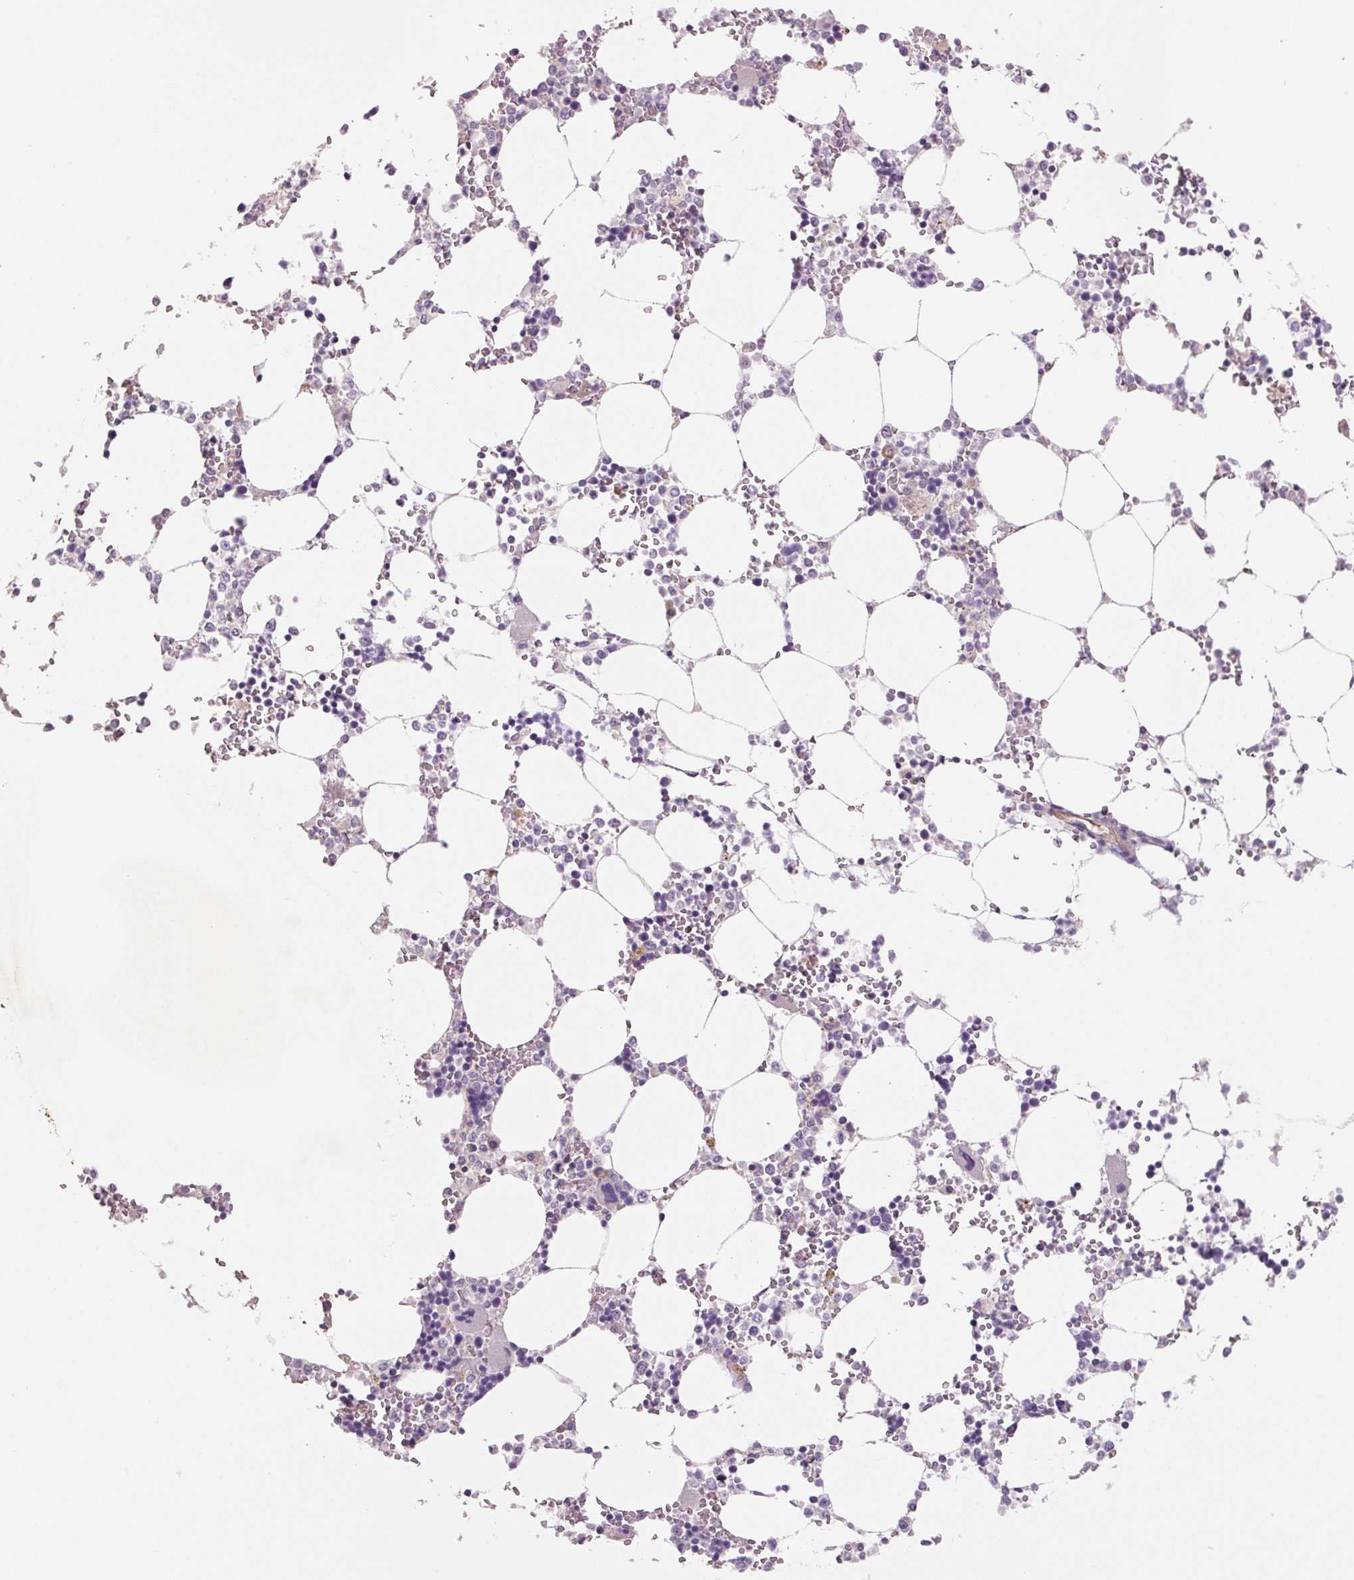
{"staining": {"intensity": "negative", "quantity": "none", "location": "none"}, "tissue": "bone marrow", "cell_type": "Hematopoietic cells", "image_type": "normal", "snomed": [{"axis": "morphology", "description": "Normal tissue, NOS"}, {"axis": "topography", "description": "Bone marrow"}], "caption": "This is an immunohistochemistry micrograph of unremarkable human bone marrow. There is no staining in hematopoietic cells.", "gene": "TMEM100", "patient": {"sex": "male", "age": 64}}